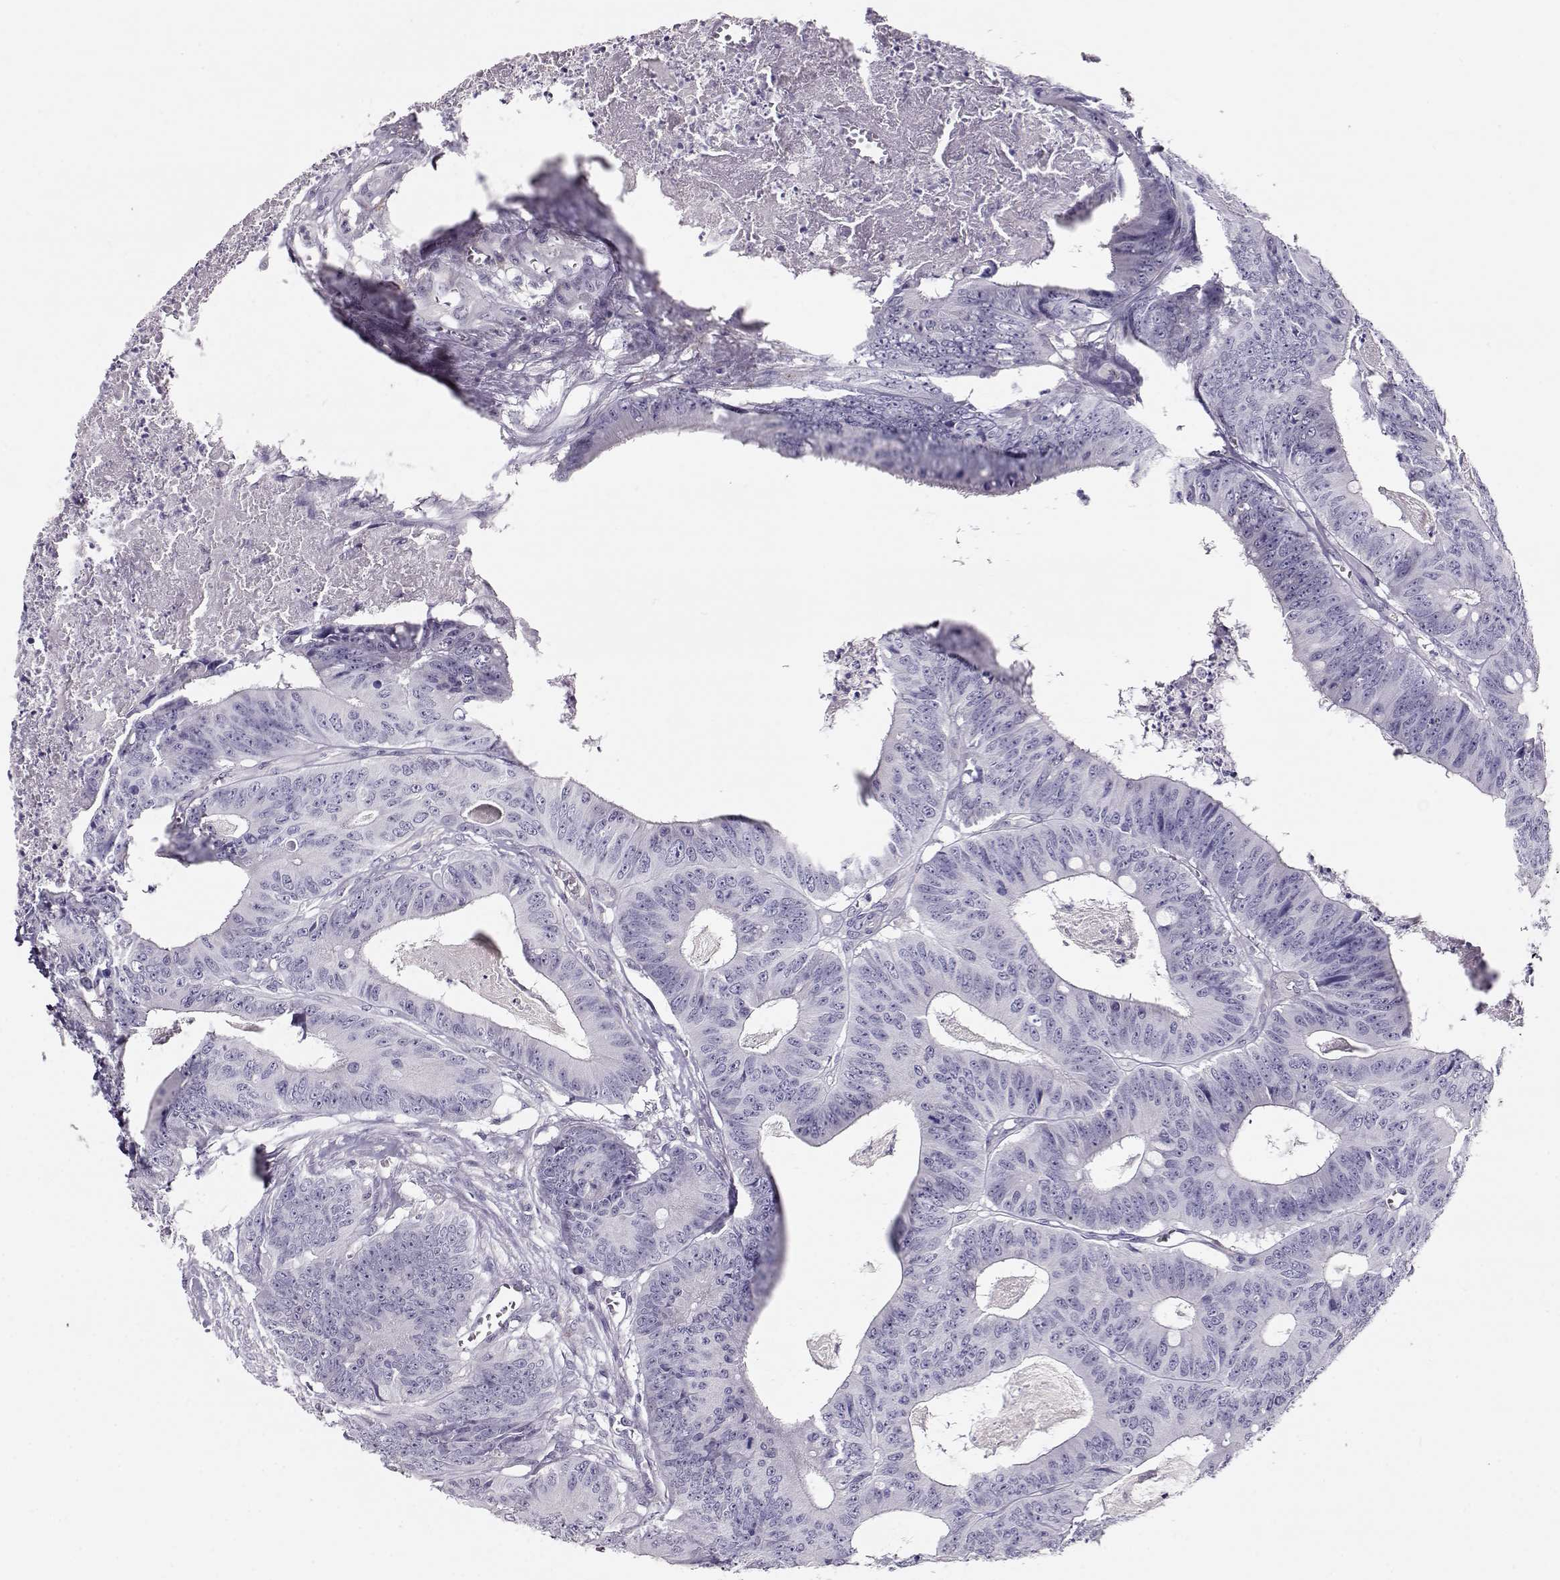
{"staining": {"intensity": "negative", "quantity": "none", "location": "none"}, "tissue": "colorectal cancer", "cell_type": "Tumor cells", "image_type": "cancer", "snomed": [{"axis": "morphology", "description": "Adenocarcinoma, NOS"}, {"axis": "topography", "description": "Colon"}], "caption": "High power microscopy histopathology image of an immunohistochemistry (IHC) histopathology image of adenocarcinoma (colorectal), revealing no significant staining in tumor cells.", "gene": "RBM44", "patient": {"sex": "male", "age": 84}}